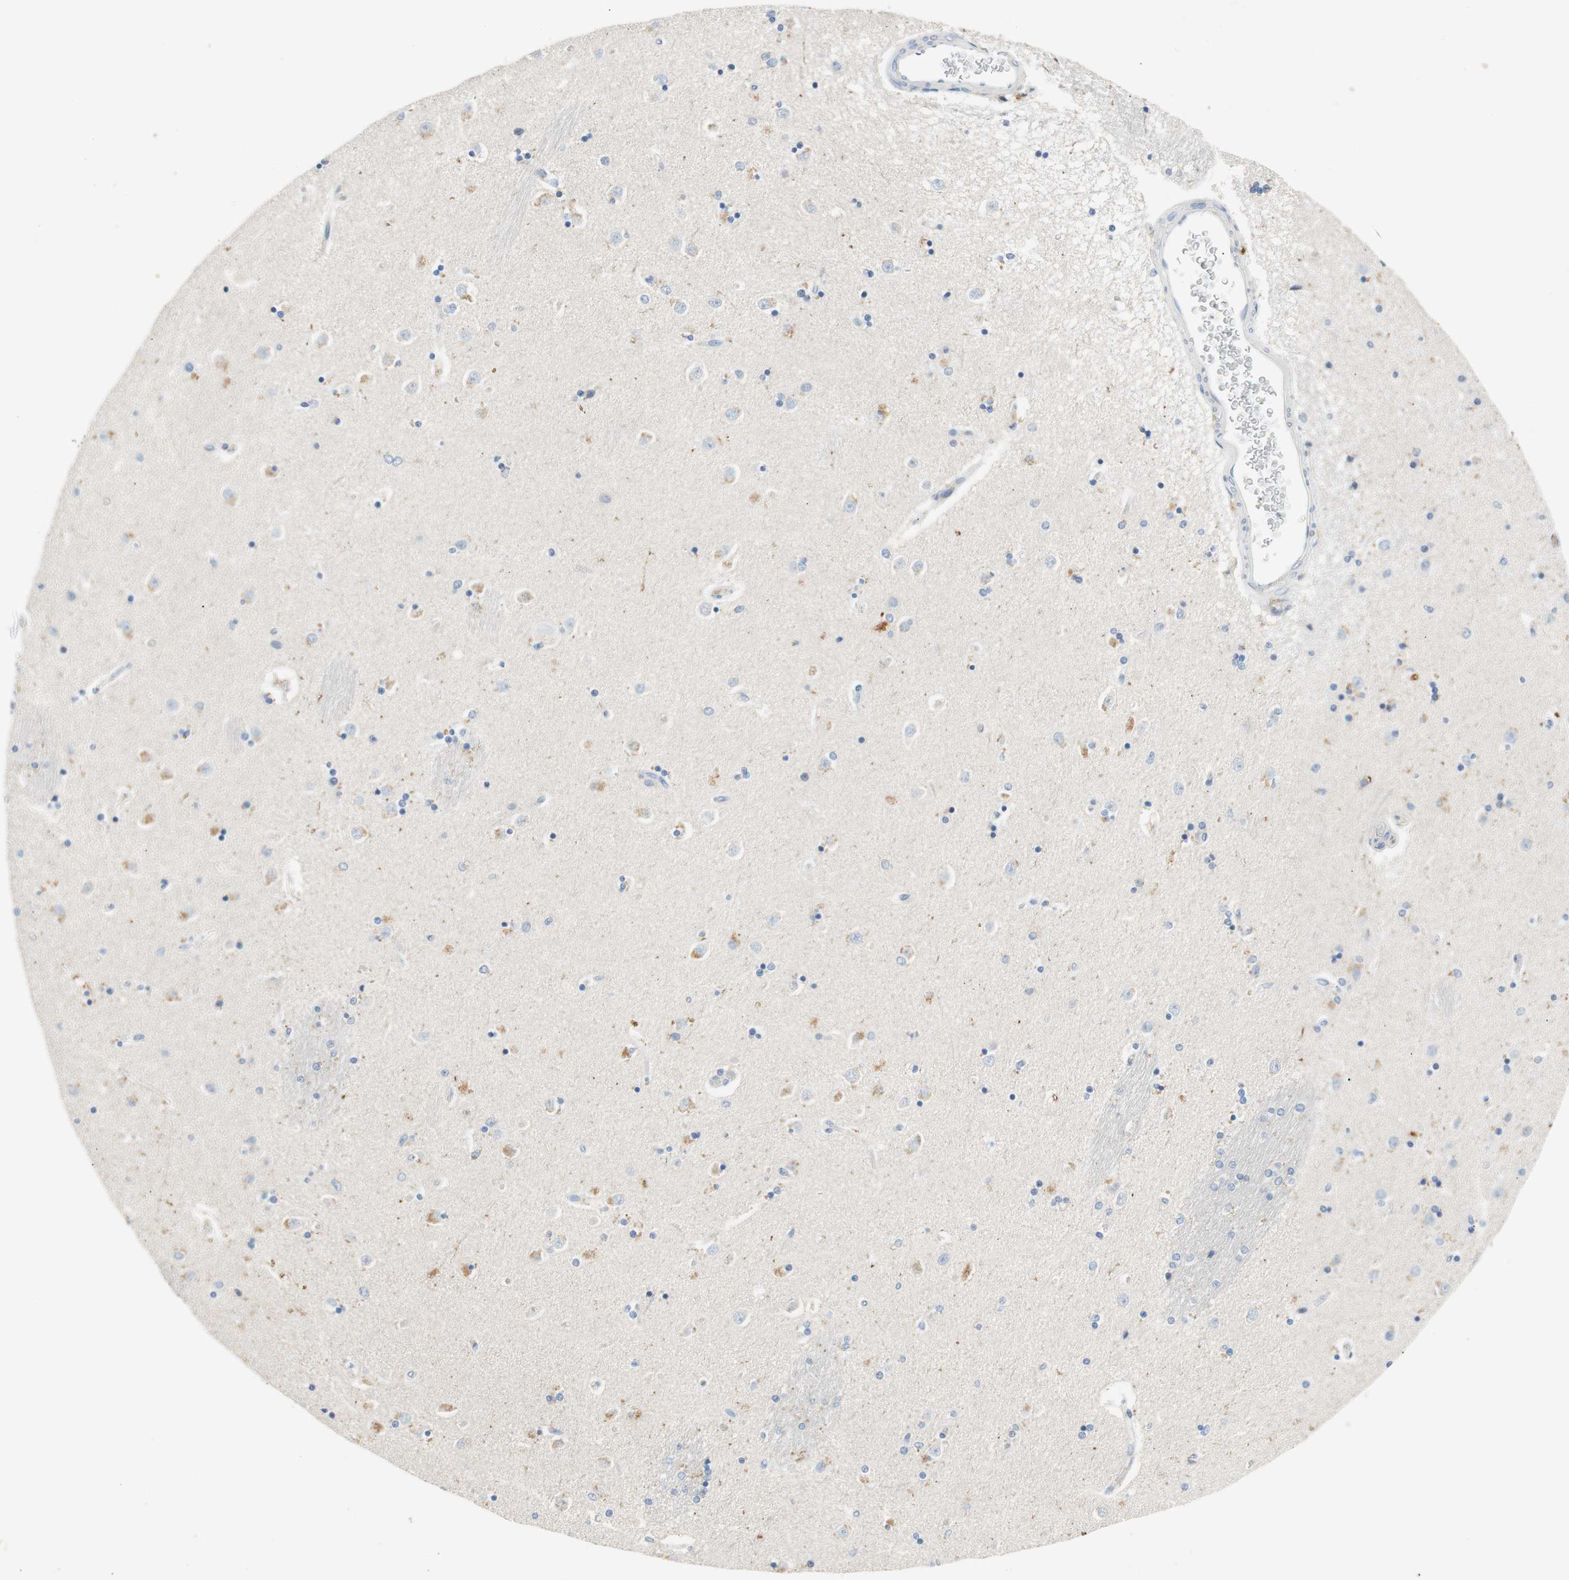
{"staining": {"intensity": "negative", "quantity": "none", "location": "none"}, "tissue": "caudate", "cell_type": "Glial cells", "image_type": "normal", "snomed": [{"axis": "morphology", "description": "Normal tissue, NOS"}, {"axis": "topography", "description": "Lateral ventricle wall"}], "caption": "A photomicrograph of caudate stained for a protein demonstrates no brown staining in glial cells. The staining was performed using DAB to visualize the protein expression in brown, while the nuclei were stained in blue with hematoxylin (Magnification: 20x).", "gene": "CCM2L", "patient": {"sex": "female", "age": 54}}